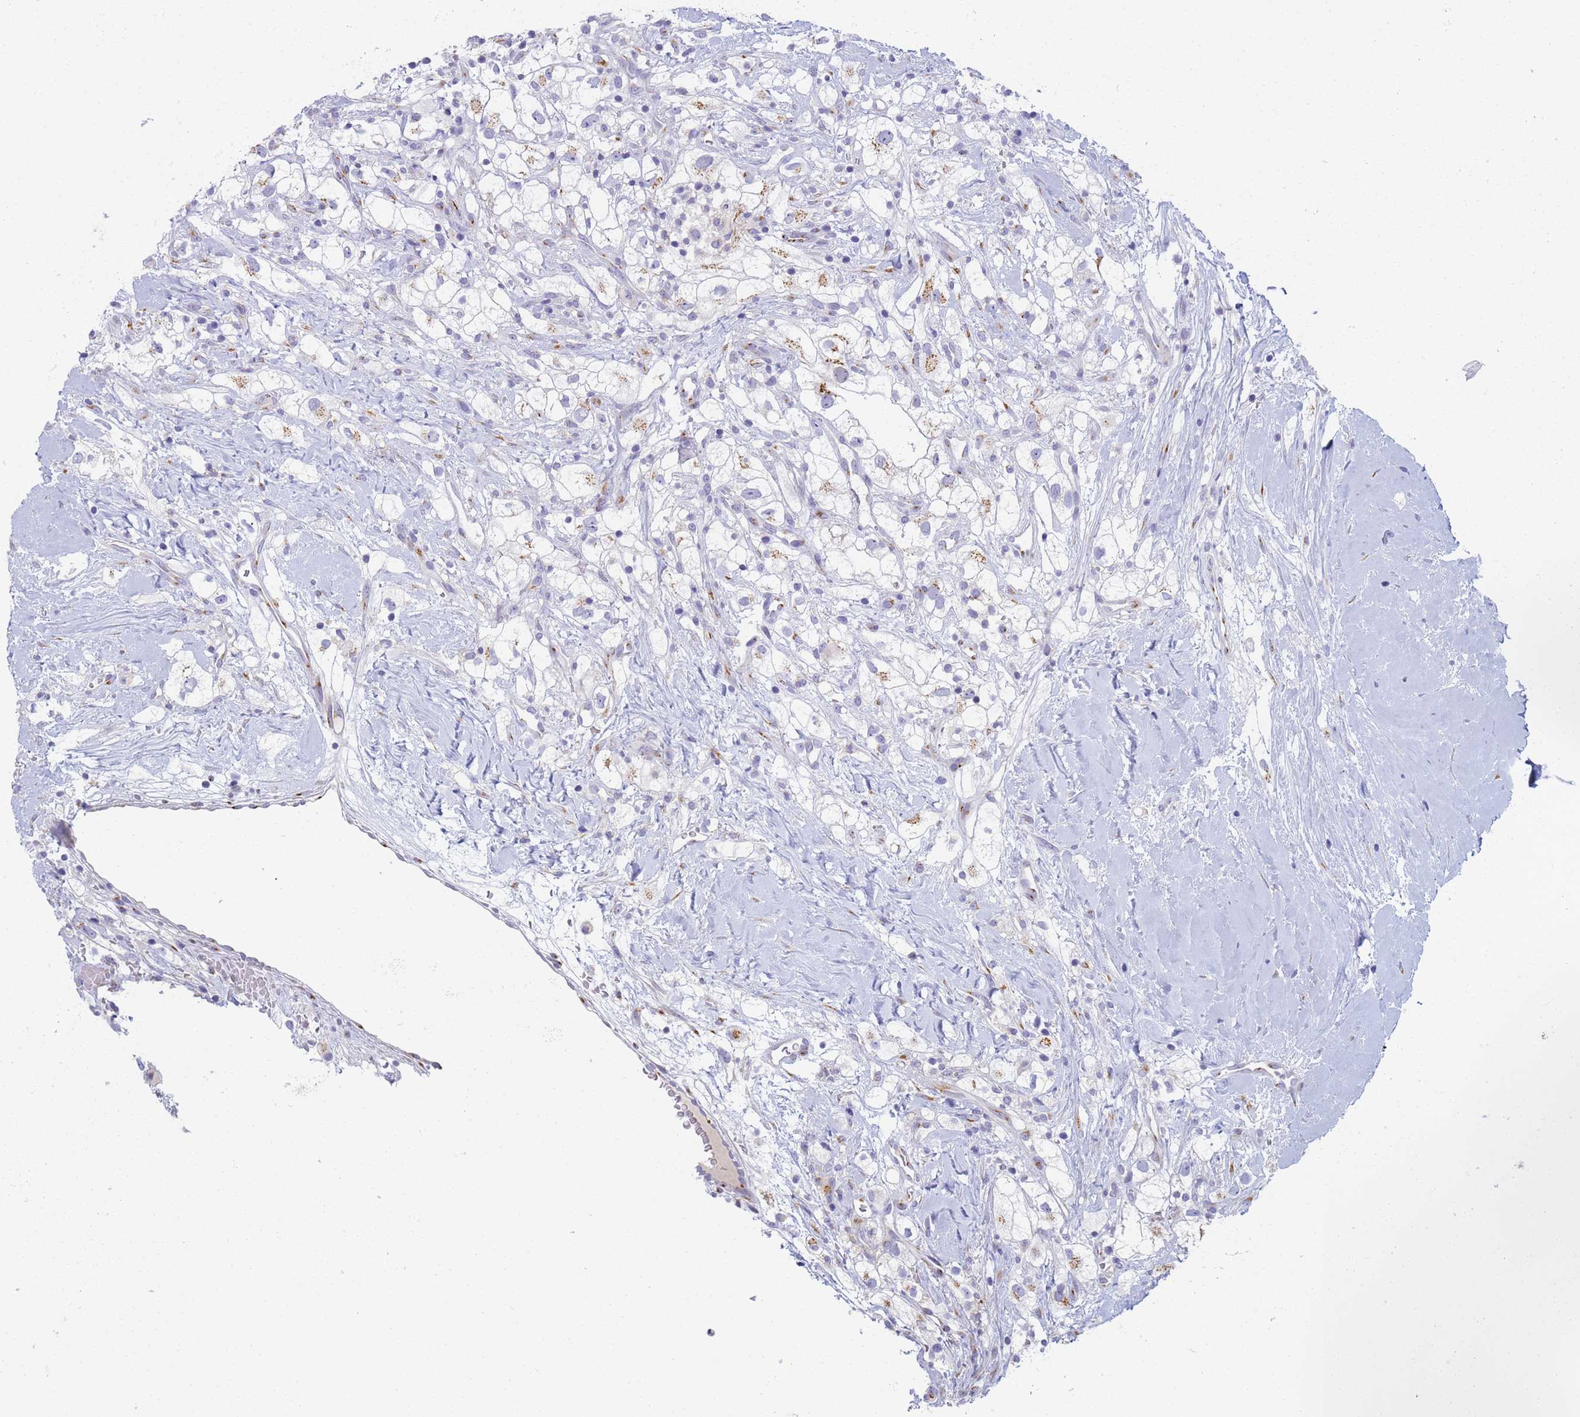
{"staining": {"intensity": "moderate", "quantity": "<25%", "location": "cytoplasmic/membranous"}, "tissue": "renal cancer", "cell_type": "Tumor cells", "image_type": "cancer", "snomed": [{"axis": "morphology", "description": "Adenocarcinoma, NOS"}, {"axis": "topography", "description": "Kidney"}], "caption": "Renal cancer (adenocarcinoma) stained with DAB immunohistochemistry exhibits low levels of moderate cytoplasmic/membranous positivity in approximately <25% of tumor cells. (DAB (3,3'-diaminobenzidine) IHC with brightfield microscopy, high magnification).", "gene": "CR1", "patient": {"sex": "male", "age": 59}}